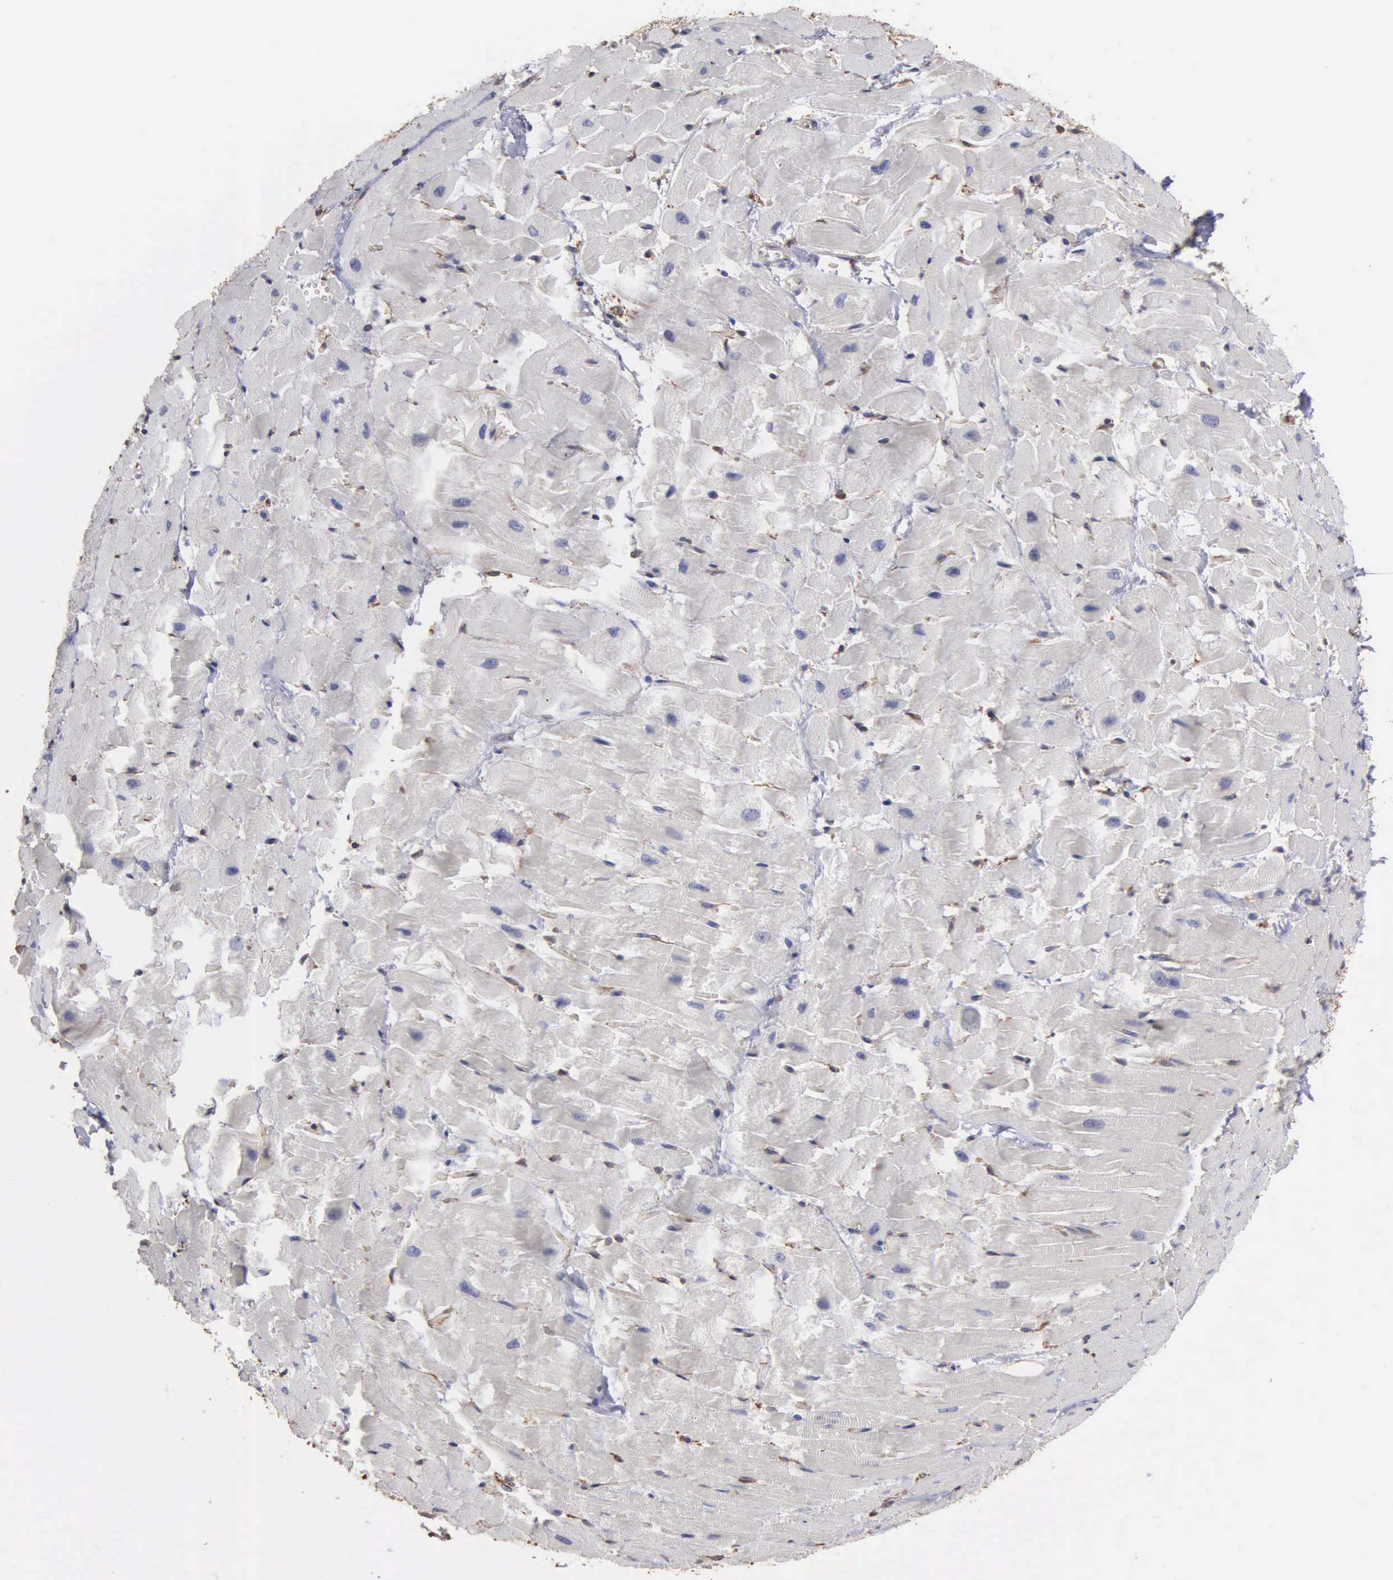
{"staining": {"intensity": "negative", "quantity": "none", "location": "none"}, "tissue": "heart muscle", "cell_type": "Cardiomyocytes", "image_type": "normal", "snomed": [{"axis": "morphology", "description": "Normal tissue, NOS"}, {"axis": "topography", "description": "Heart"}], "caption": "Immunohistochemical staining of unremarkable heart muscle displays no significant expression in cardiomyocytes.", "gene": "LIN52", "patient": {"sex": "female", "age": 19}}